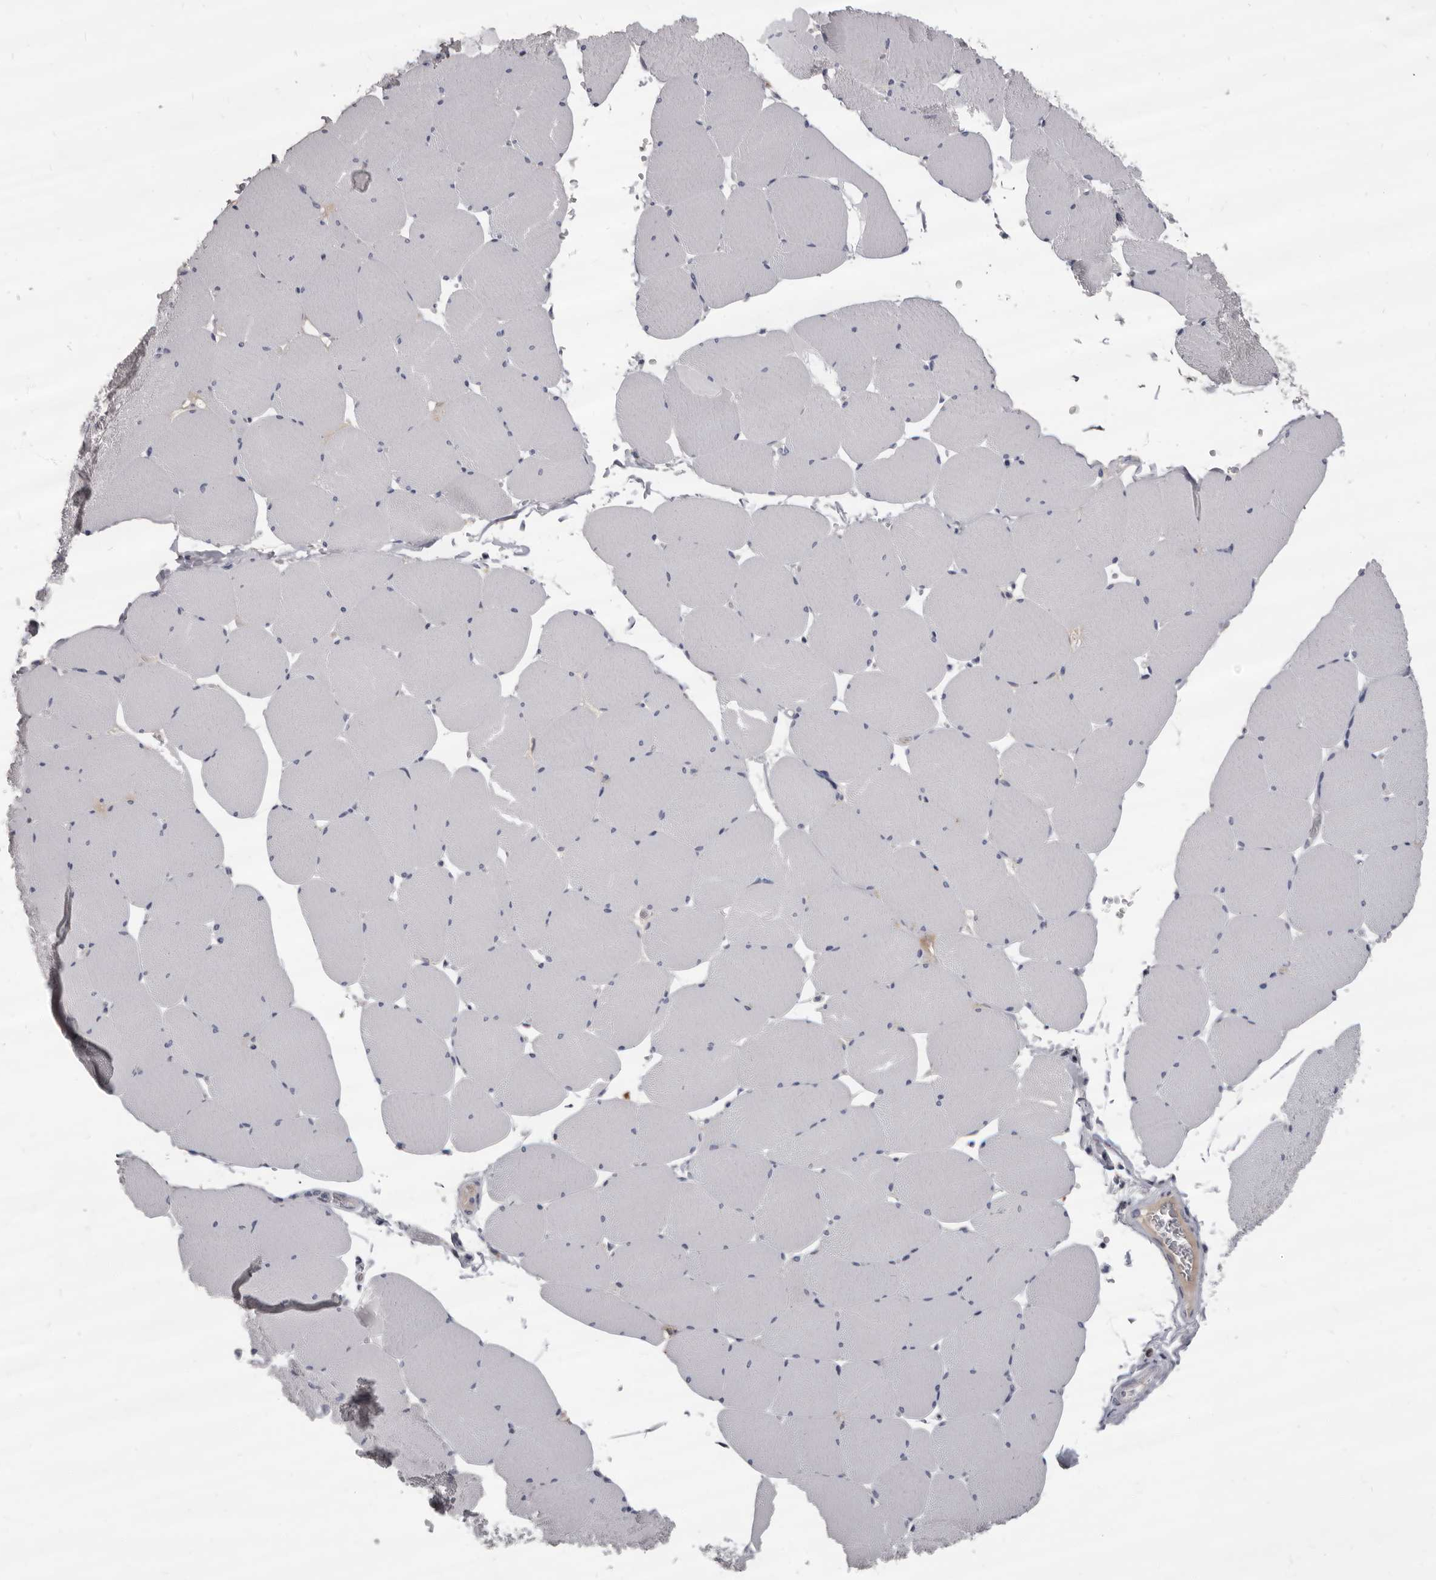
{"staining": {"intensity": "negative", "quantity": "none", "location": "none"}, "tissue": "skeletal muscle", "cell_type": "Myocytes", "image_type": "normal", "snomed": [{"axis": "morphology", "description": "Normal tissue, NOS"}, {"axis": "topography", "description": "Skeletal muscle"}, {"axis": "topography", "description": "Head-Neck"}], "caption": "The photomicrograph exhibits no staining of myocytes in normal skeletal muscle.", "gene": "GZMH", "patient": {"sex": "male", "age": 66}}